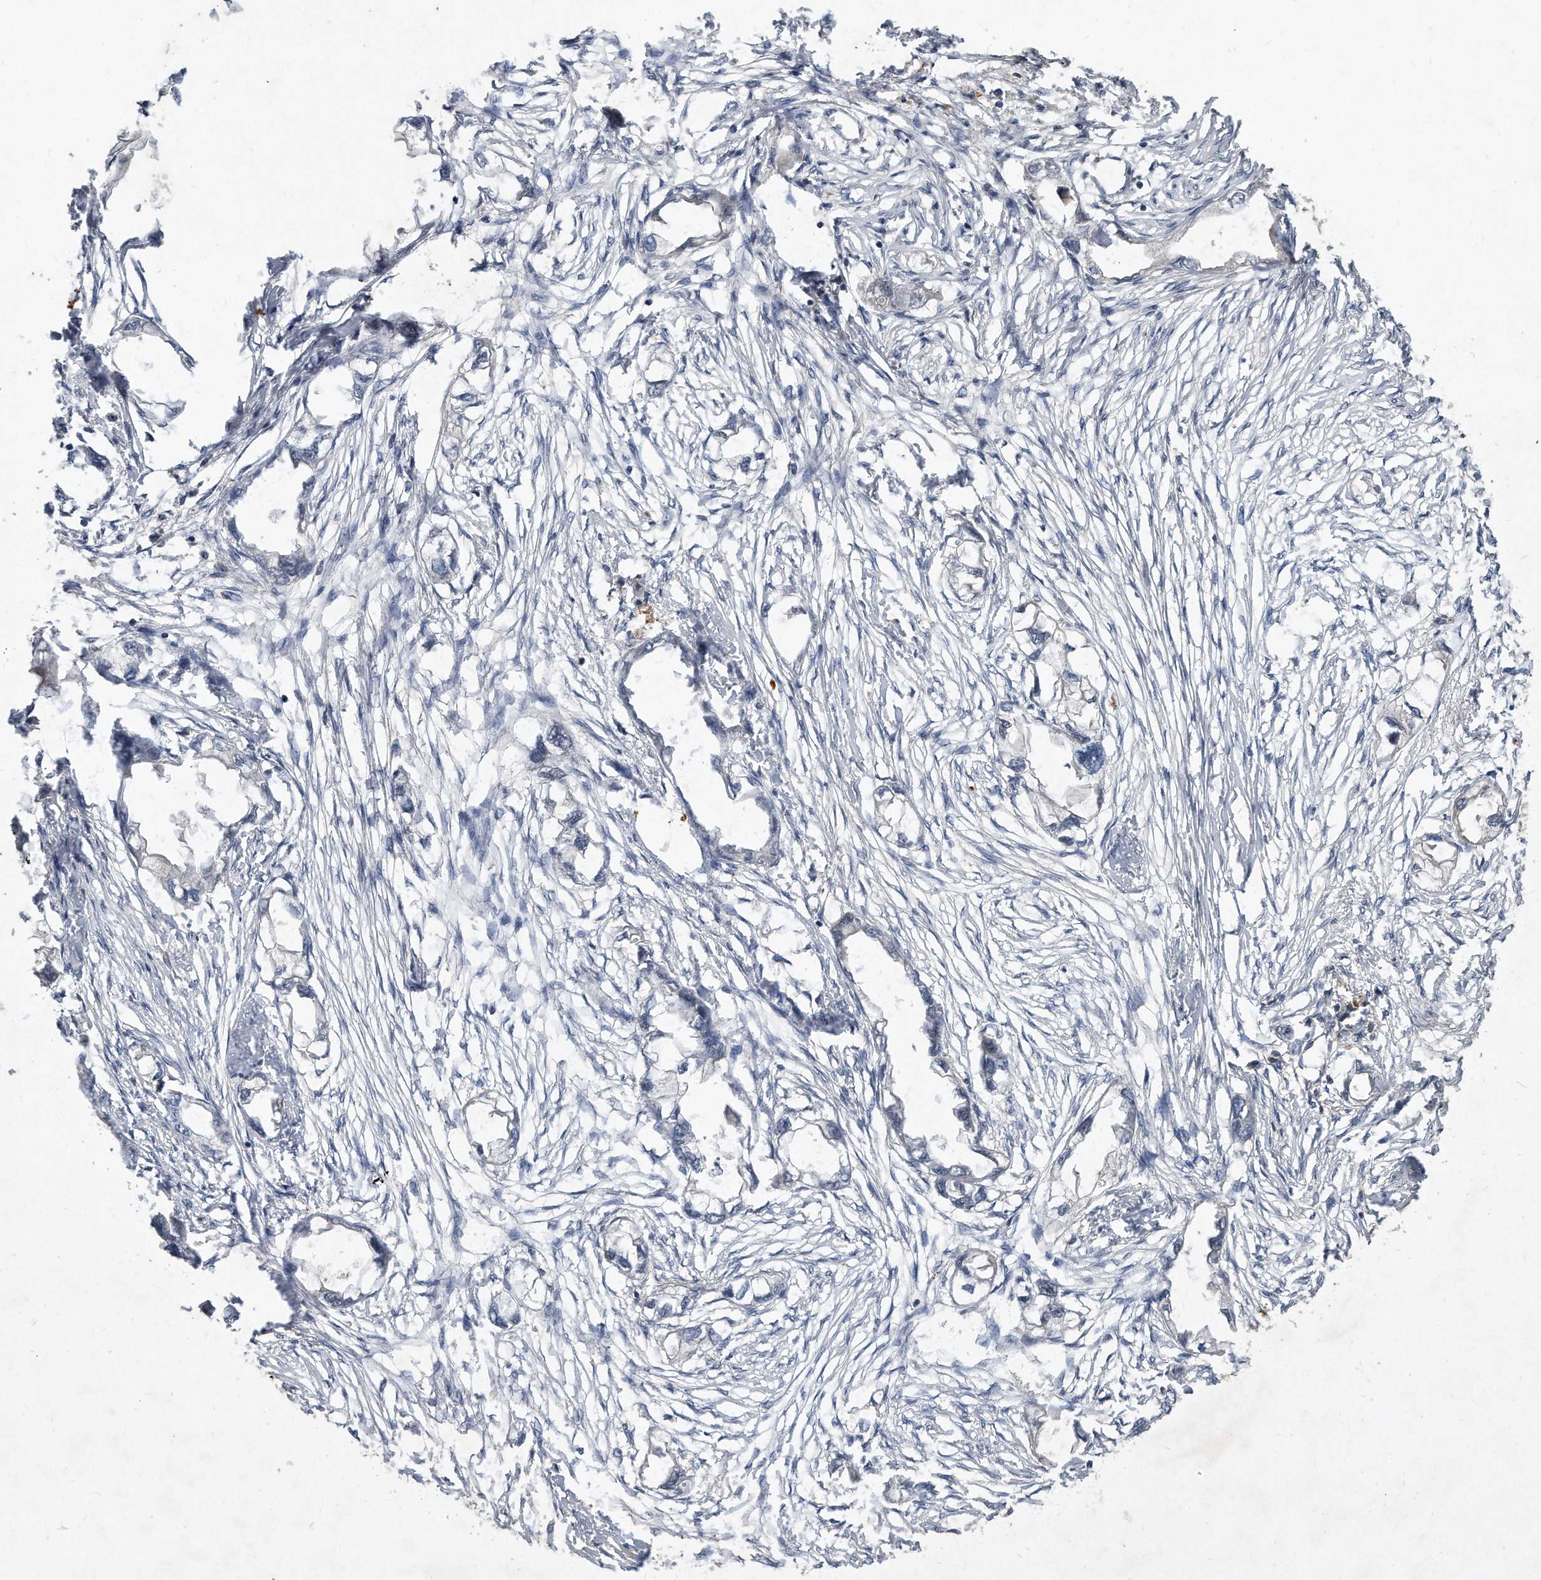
{"staining": {"intensity": "negative", "quantity": "none", "location": "none"}, "tissue": "endometrial cancer", "cell_type": "Tumor cells", "image_type": "cancer", "snomed": [{"axis": "morphology", "description": "Adenocarcinoma, NOS"}, {"axis": "morphology", "description": "Adenocarcinoma, metastatic, NOS"}, {"axis": "topography", "description": "Adipose tissue"}, {"axis": "topography", "description": "Endometrium"}], "caption": "Tumor cells show no significant protein staining in endometrial cancer (adenocarcinoma). (Immunohistochemistry, brightfield microscopy, high magnification).", "gene": "PGBD2", "patient": {"sex": "female", "age": 67}}